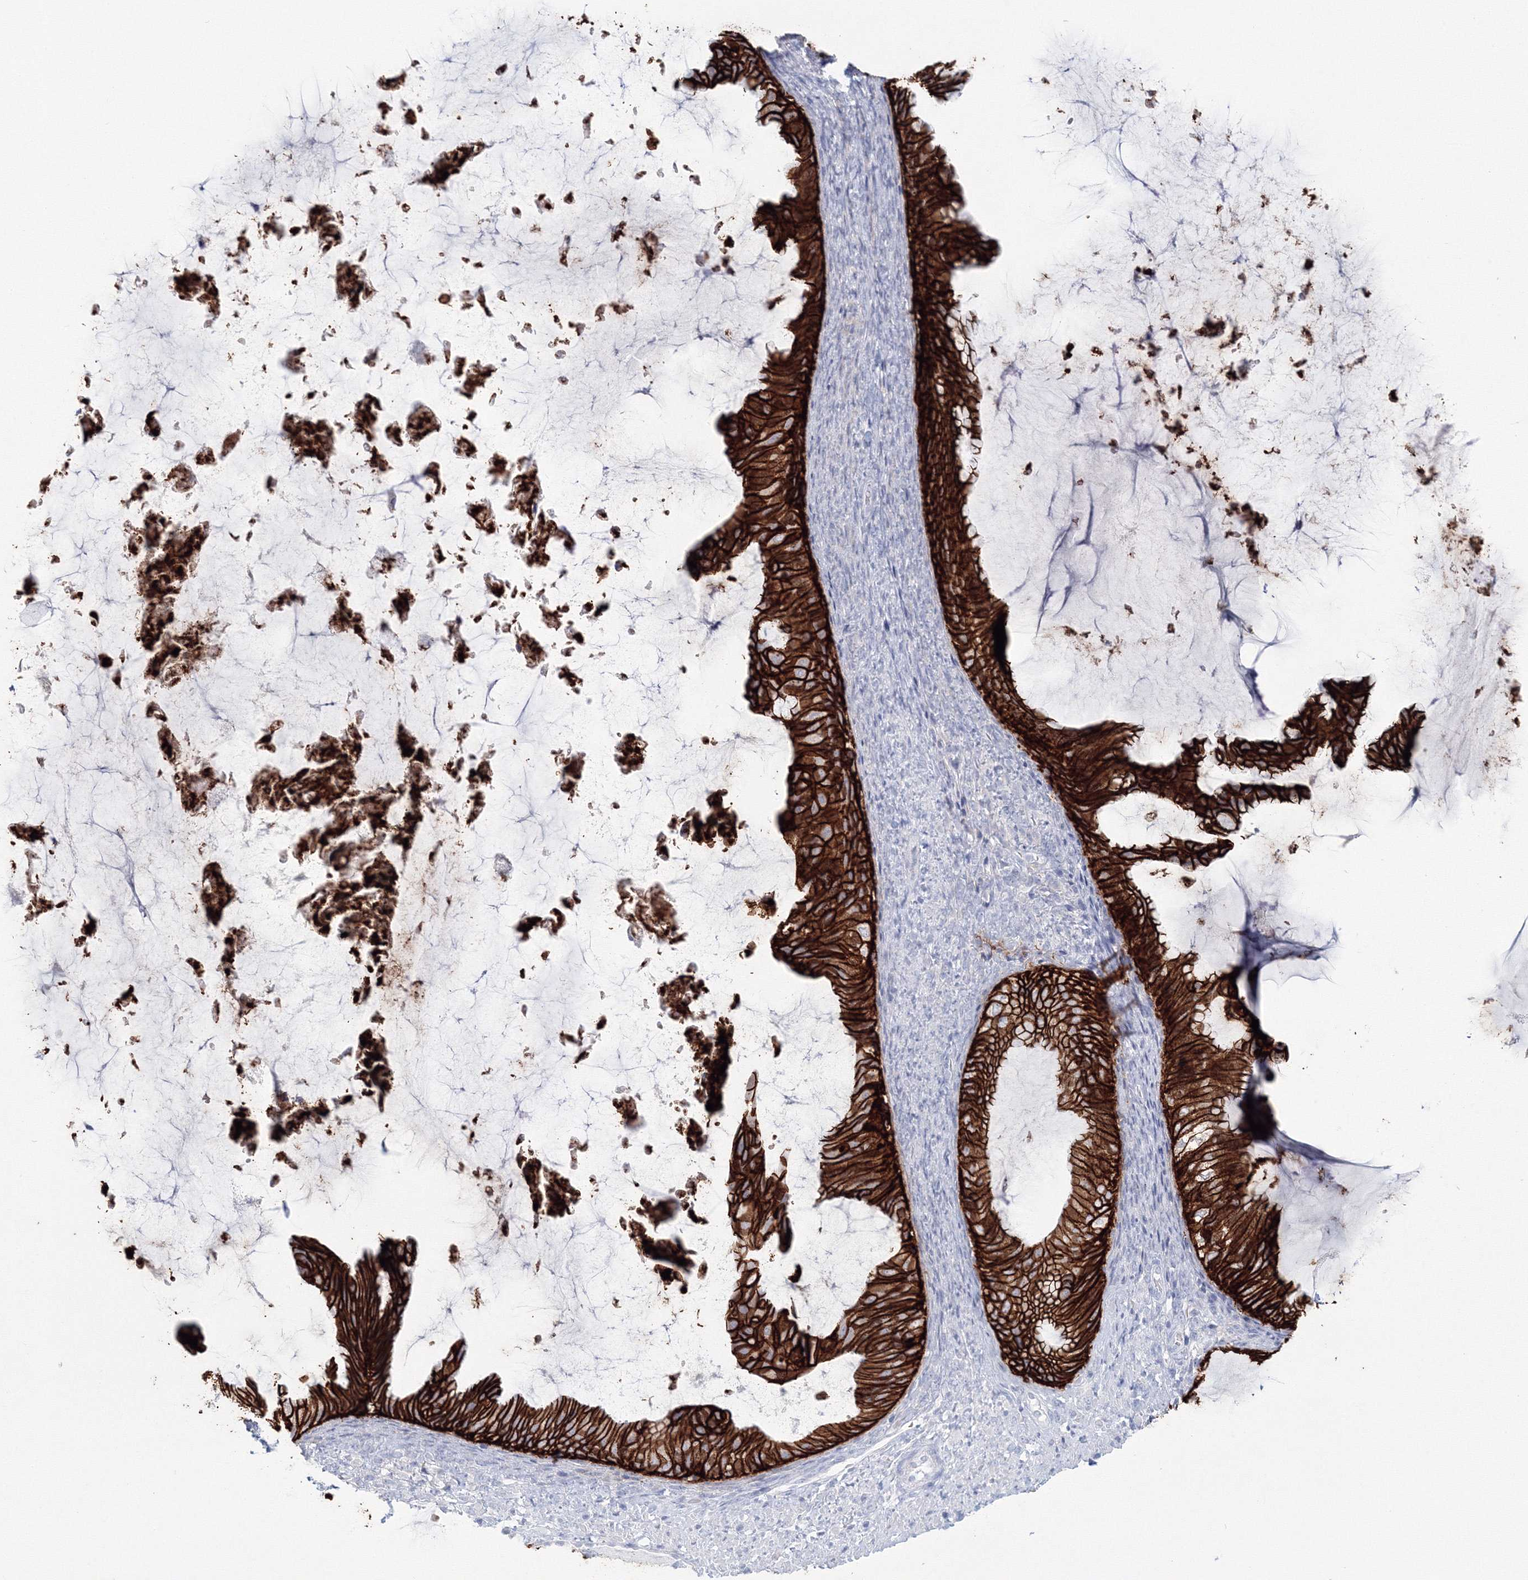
{"staining": {"intensity": "strong", "quantity": ">75%", "location": "cytoplasmic/membranous"}, "tissue": "ovarian cancer", "cell_type": "Tumor cells", "image_type": "cancer", "snomed": [{"axis": "morphology", "description": "Cystadenocarcinoma, mucinous, NOS"}, {"axis": "topography", "description": "Ovary"}], "caption": "Strong cytoplasmic/membranous staining for a protein is present in approximately >75% of tumor cells of ovarian mucinous cystadenocarcinoma using immunohistochemistry (IHC).", "gene": "VSIG1", "patient": {"sex": "female", "age": 61}}